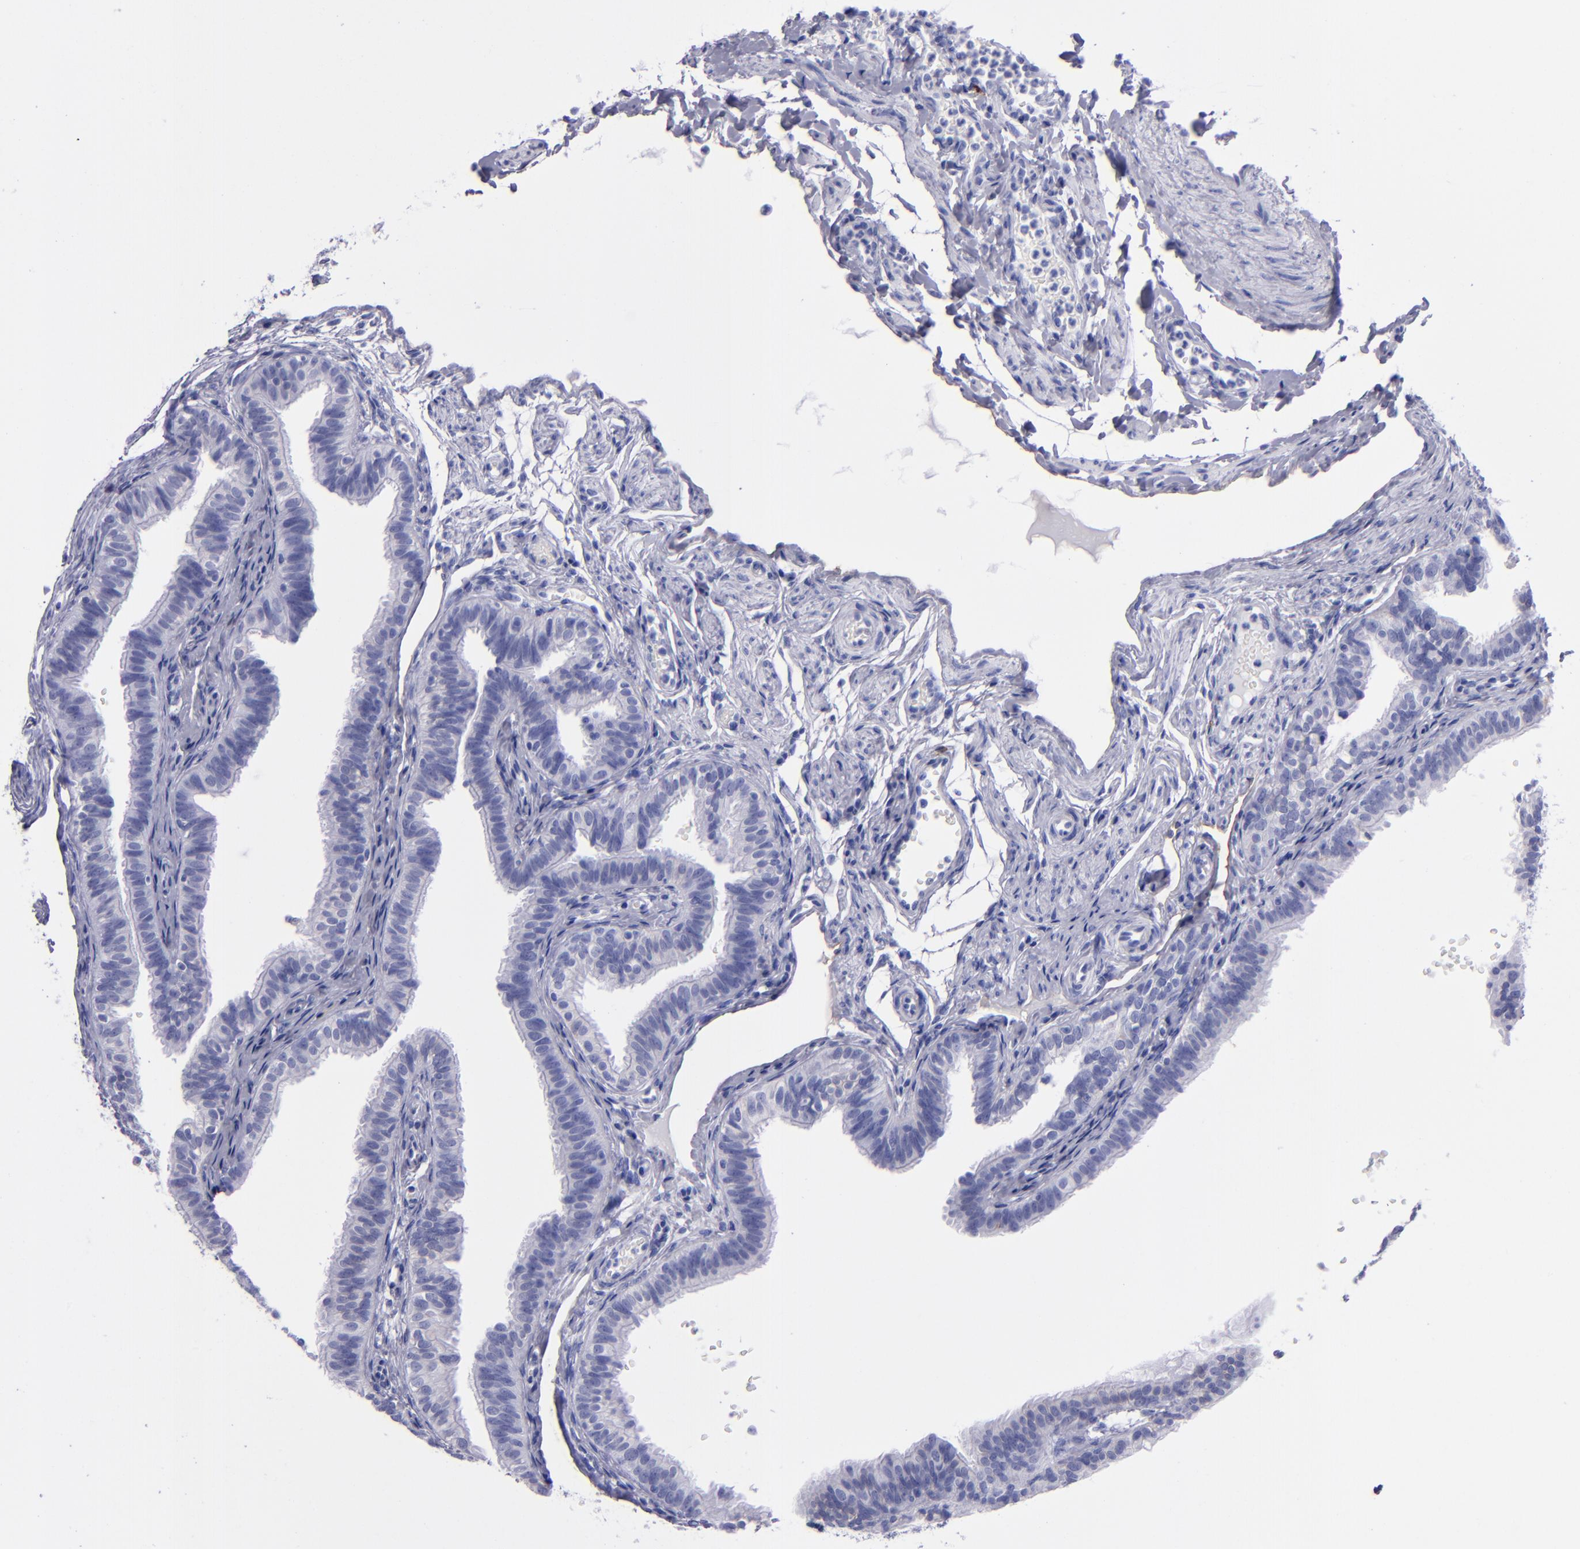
{"staining": {"intensity": "negative", "quantity": "none", "location": "none"}, "tissue": "fallopian tube", "cell_type": "Glandular cells", "image_type": "normal", "snomed": [{"axis": "morphology", "description": "Normal tissue, NOS"}, {"axis": "morphology", "description": "Dermoid, NOS"}, {"axis": "topography", "description": "Fallopian tube"}], "caption": "DAB immunohistochemical staining of benign human fallopian tube reveals no significant staining in glandular cells. (Immunohistochemistry (ihc), brightfield microscopy, high magnification).", "gene": "CD38", "patient": {"sex": "female", "age": 33}}